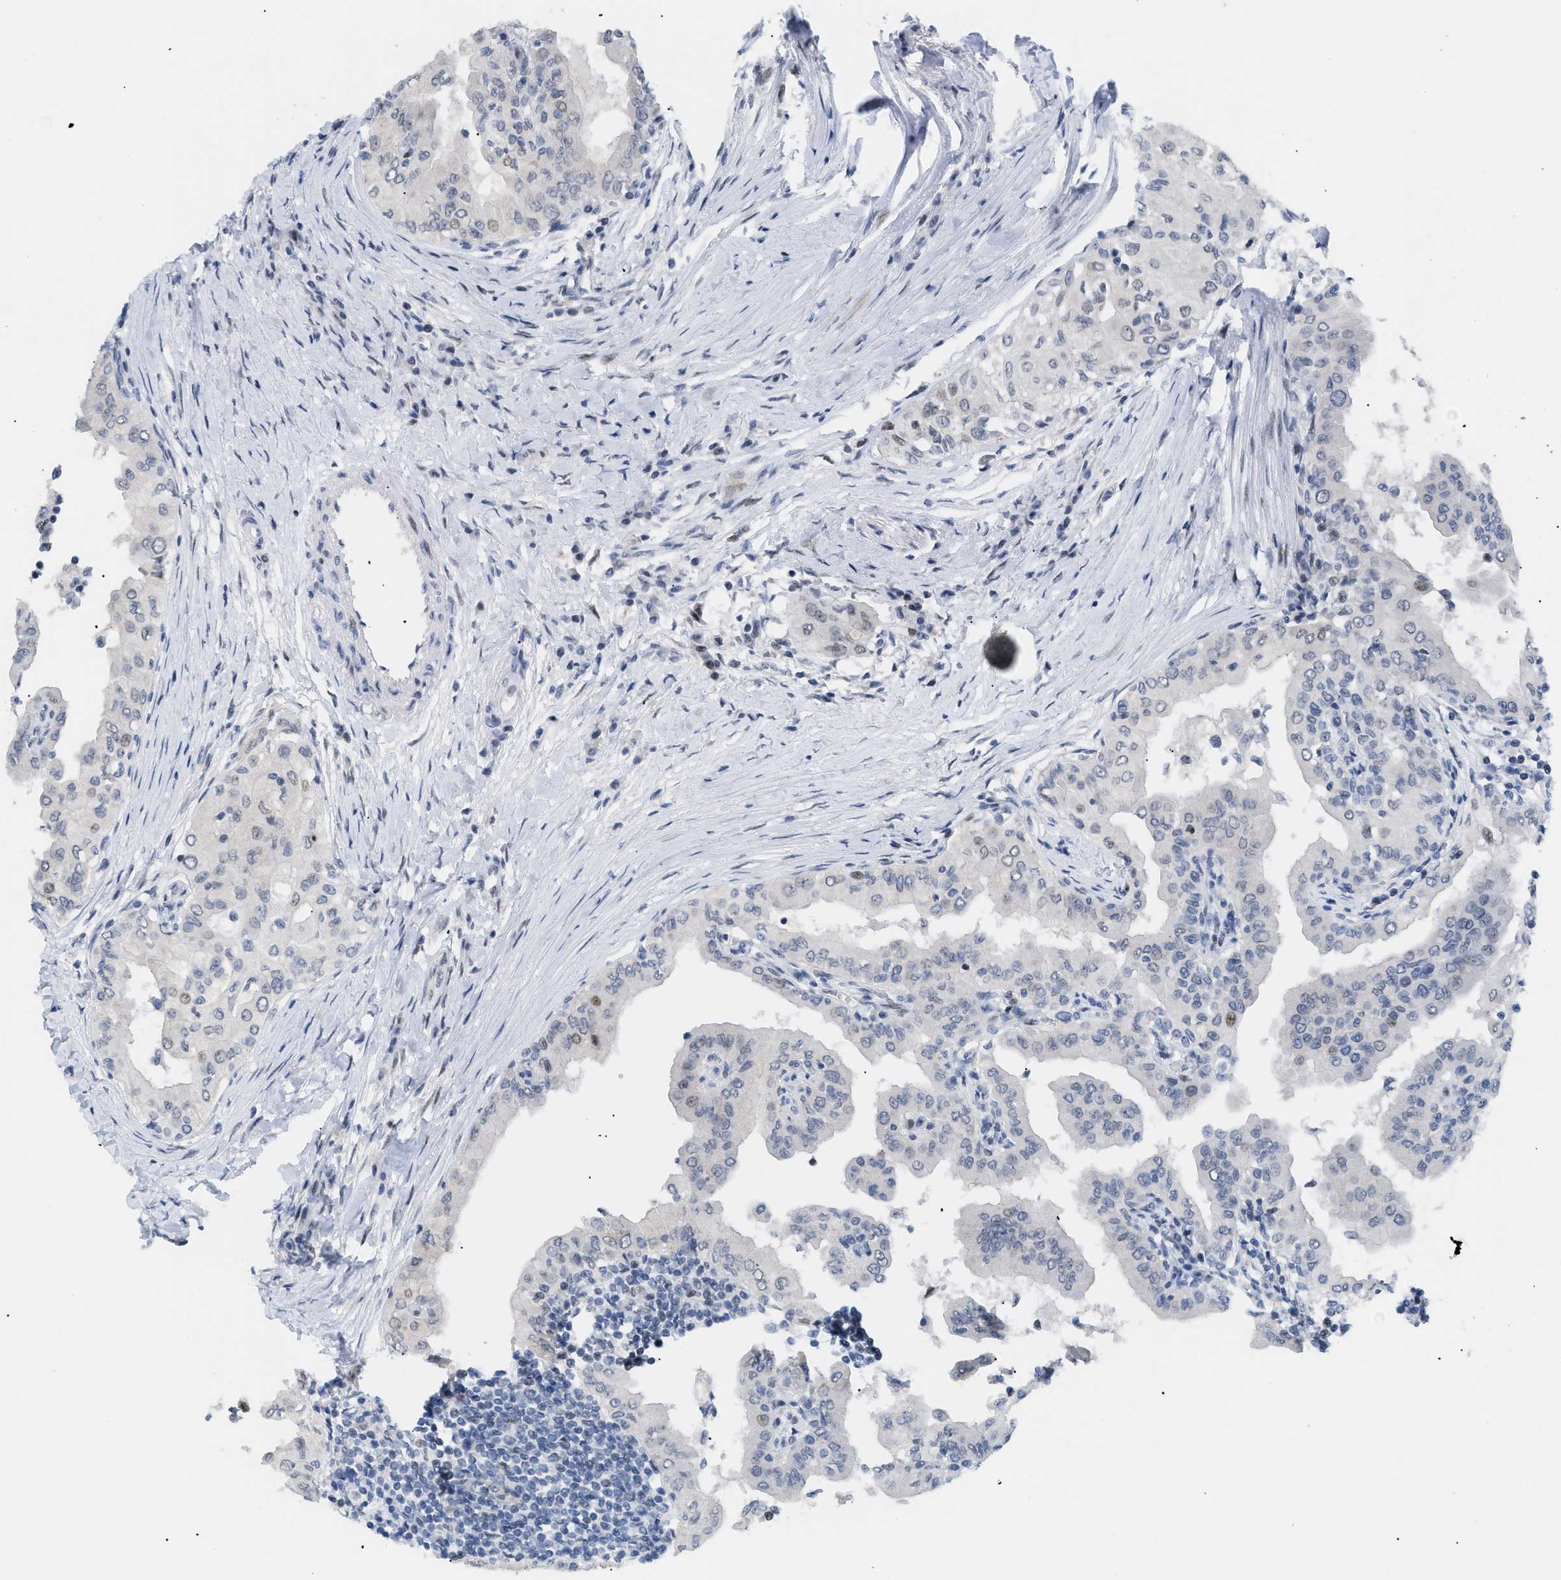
{"staining": {"intensity": "weak", "quantity": "<25%", "location": "nuclear"}, "tissue": "thyroid cancer", "cell_type": "Tumor cells", "image_type": "cancer", "snomed": [{"axis": "morphology", "description": "Papillary adenocarcinoma, NOS"}, {"axis": "topography", "description": "Thyroid gland"}], "caption": "This is an immunohistochemistry micrograph of human thyroid cancer (papillary adenocarcinoma). There is no expression in tumor cells.", "gene": "MED1", "patient": {"sex": "male", "age": 33}}